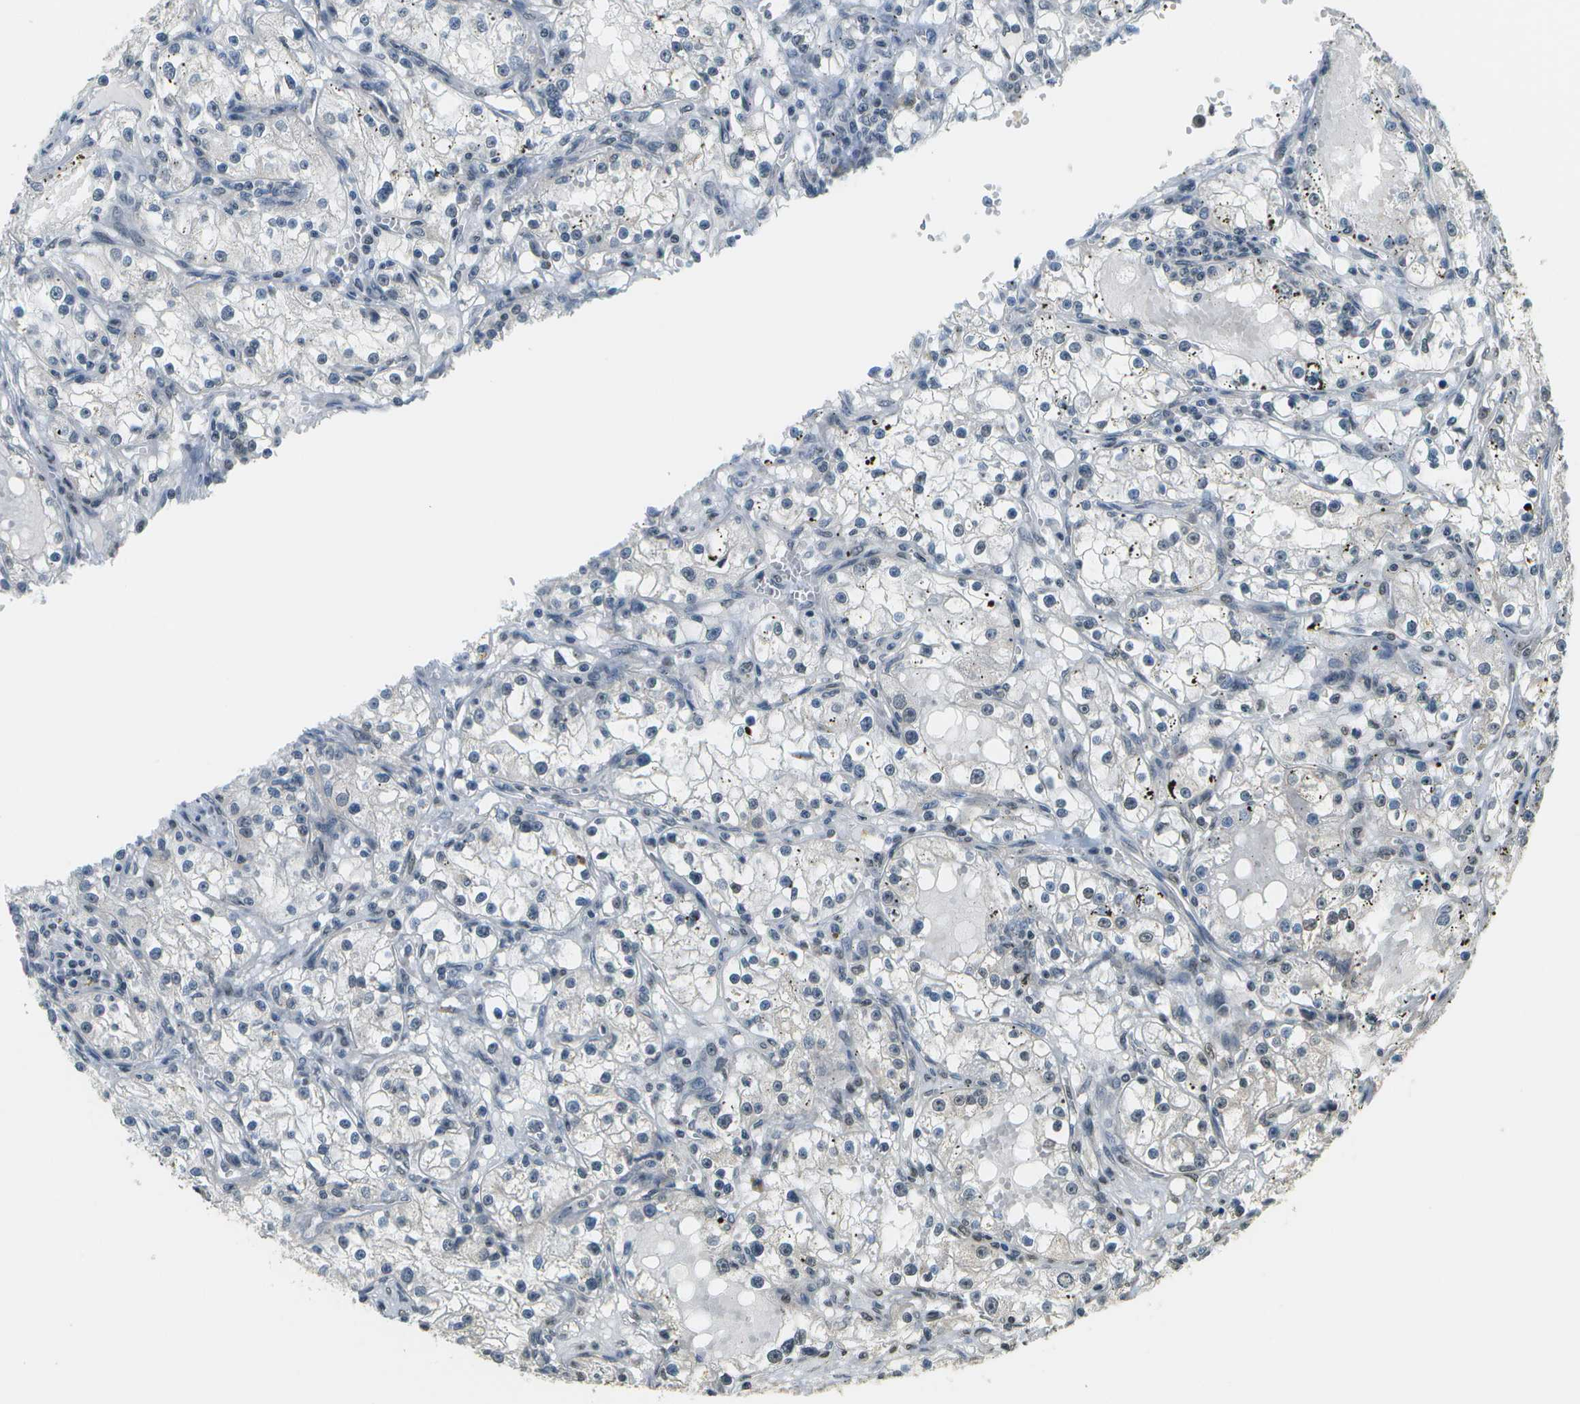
{"staining": {"intensity": "negative", "quantity": "none", "location": "none"}, "tissue": "renal cancer", "cell_type": "Tumor cells", "image_type": "cancer", "snomed": [{"axis": "morphology", "description": "Adenocarcinoma, NOS"}, {"axis": "topography", "description": "Kidney"}], "caption": "There is no significant expression in tumor cells of renal adenocarcinoma.", "gene": "ABL2", "patient": {"sex": "male", "age": 56}}